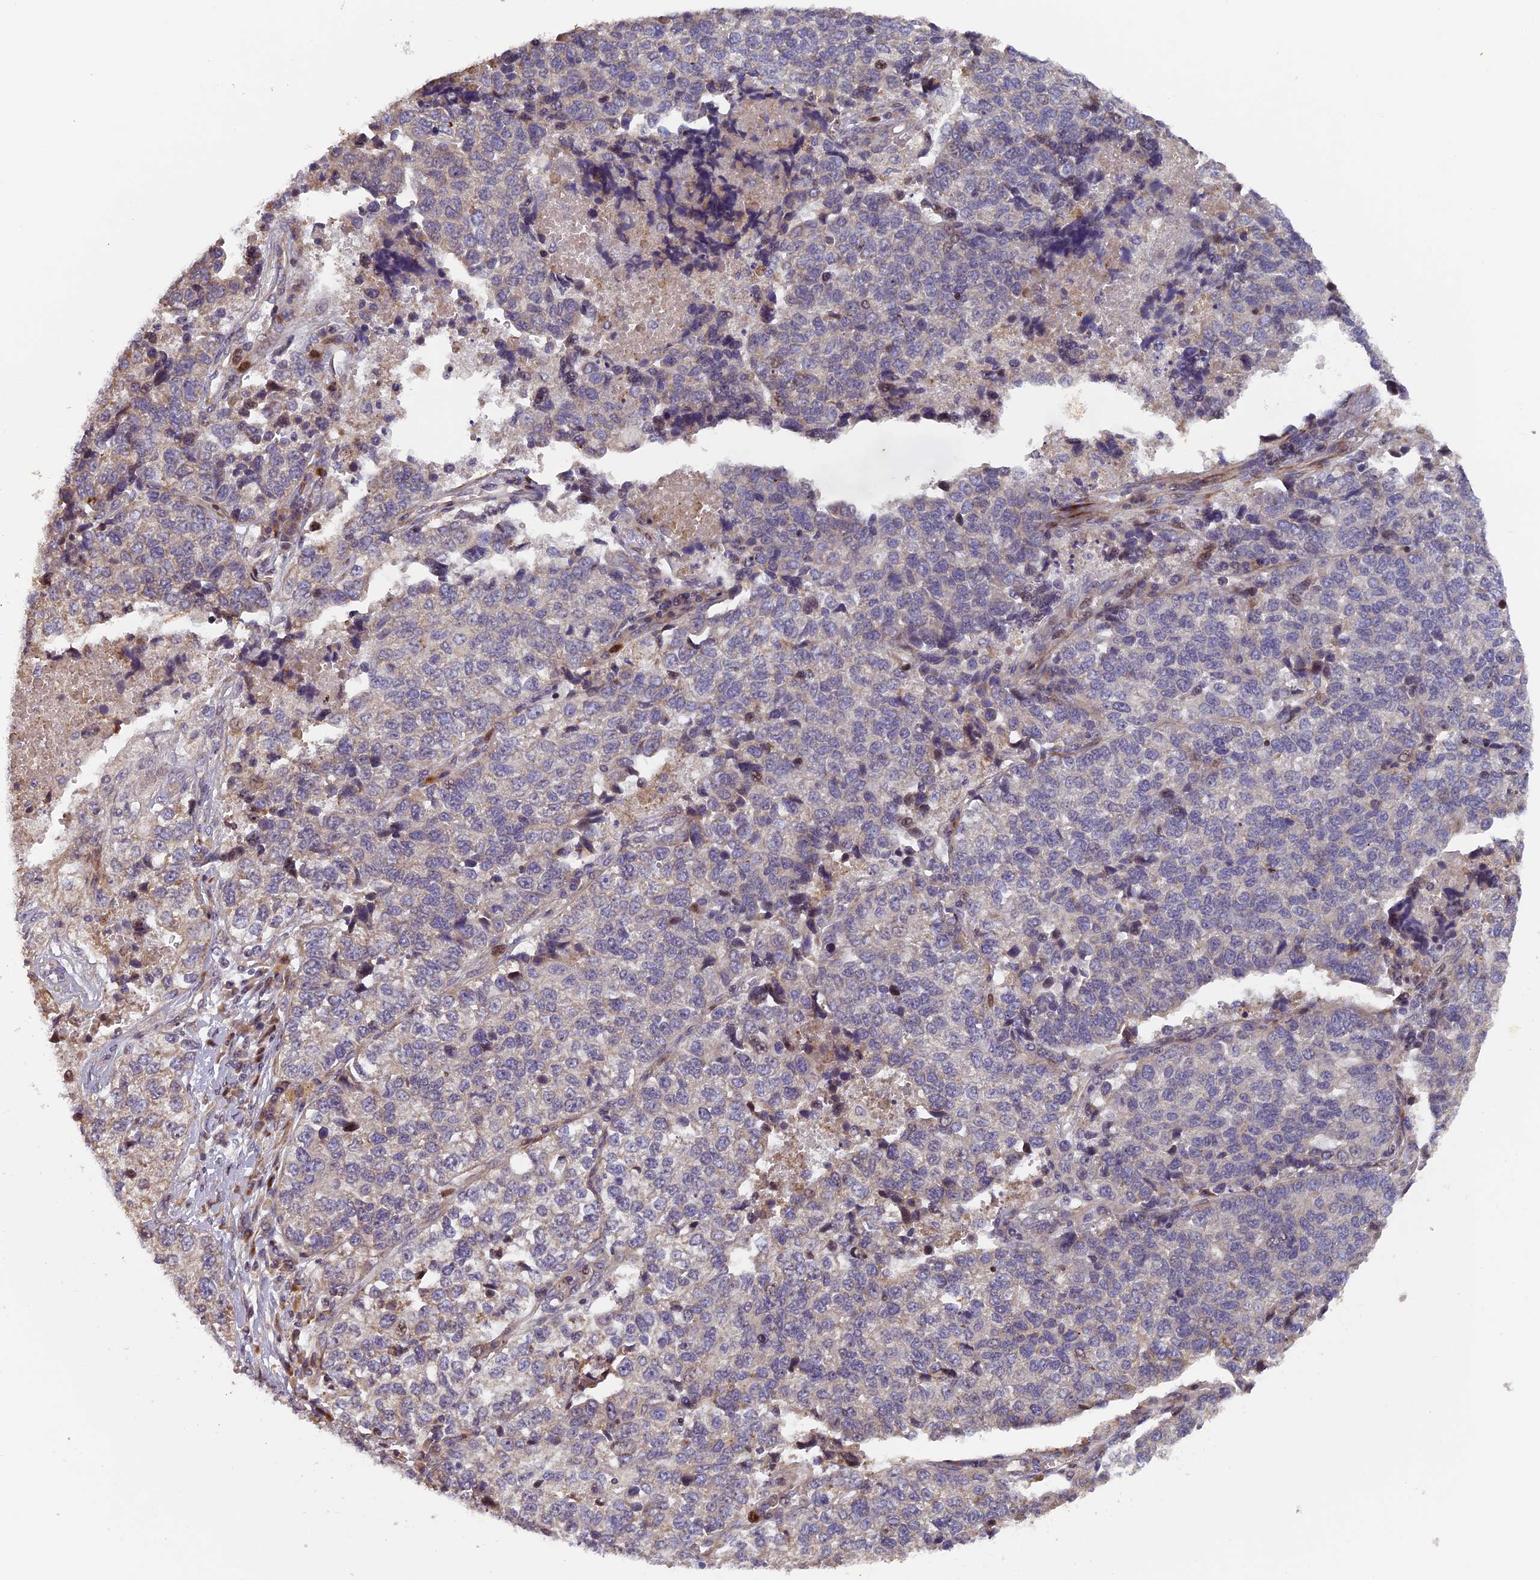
{"staining": {"intensity": "negative", "quantity": "none", "location": "none"}, "tissue": "lung cancer", "cell_type": "Tumor cells", "image_type": "cancer", "snomed": [{"axis": "morphology", "description": "Adenocarcinoma, NOS"}, {"axis": "topography", "description": "Lung"}], "caption": "Immunohistochemistry (IHC) of human lung cancer exhibits no staining in tumor cells.", "gene": "RAB28", "patient": {"sex": "male", "age": 49}}